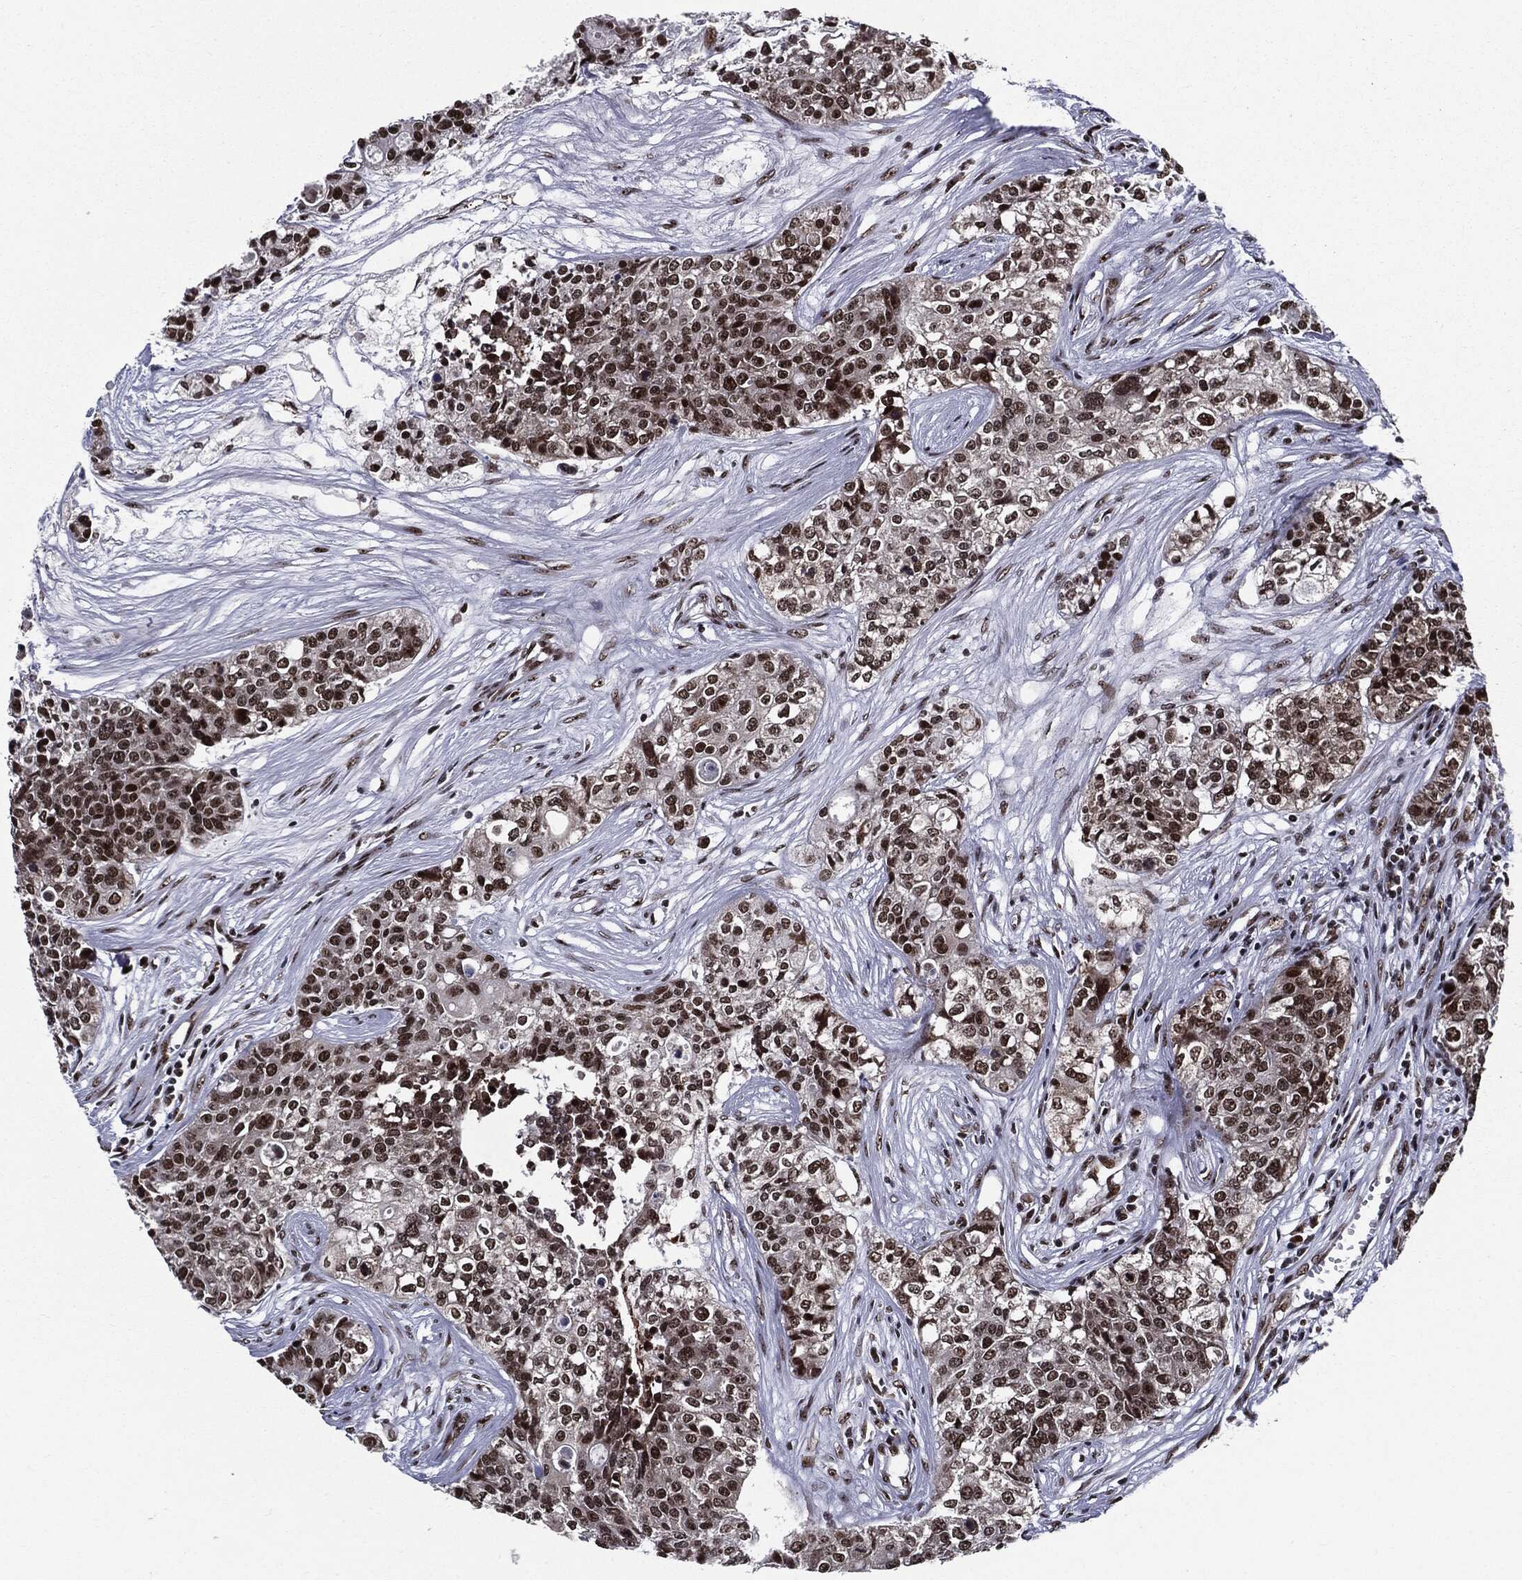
{"staining": {"intensity": "strong", "quantity": ">75%", "location": "nuclear"}, "tissue": "carcinoid", "cell_type": "Tumor cells", "image_type": "cancer", "snomed": [{"axis": "morphology", "description": "Carcinoid, malignant, NOS"}, {"axis": "topography", "description": "Colon"}], "caption": "The image exhibits staining of carcinoid, revealing strong nuclear protein positivity (brown color) within tumor cells.", "gene": "ZFP91", "patient": {"sex": "male", "age": 81}}